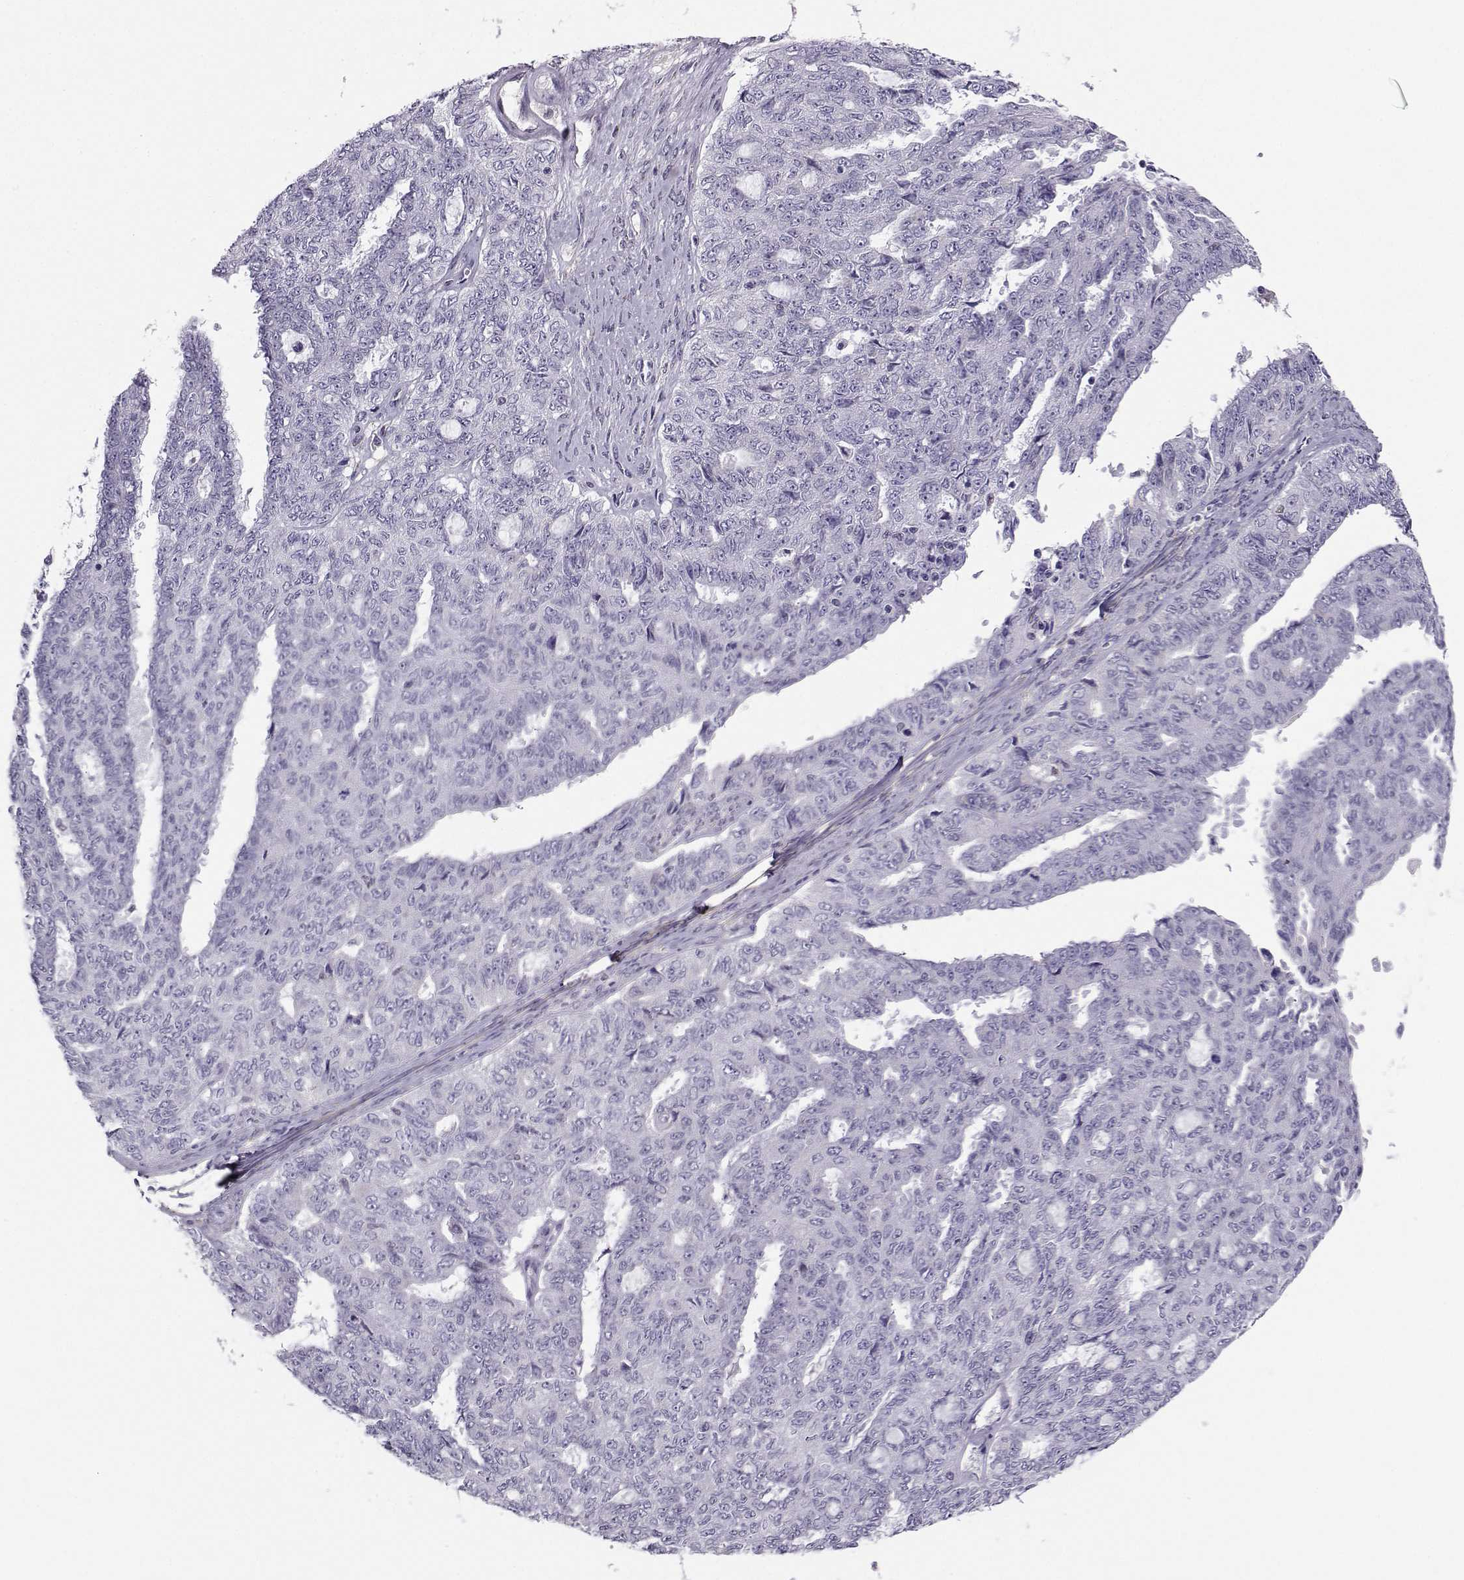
{"staining": {"intensity": "negative", "quantity": "none", "location": "none"}, "tissue": "ovarian cancer", "cell_type": "Tumor cells", "image_type": "cancer", "snomed": [{"axis": "morphology", "description": "Cystadenocarcinoma, serous, NOS"}, {"axis": "topography", "description": "Ovary"}], "caption": "The image demonstrates no staining of tumor cells in ovarian cancer.", "gene": "DCLK3", "patient": {"sex": "female", "age": 71}}